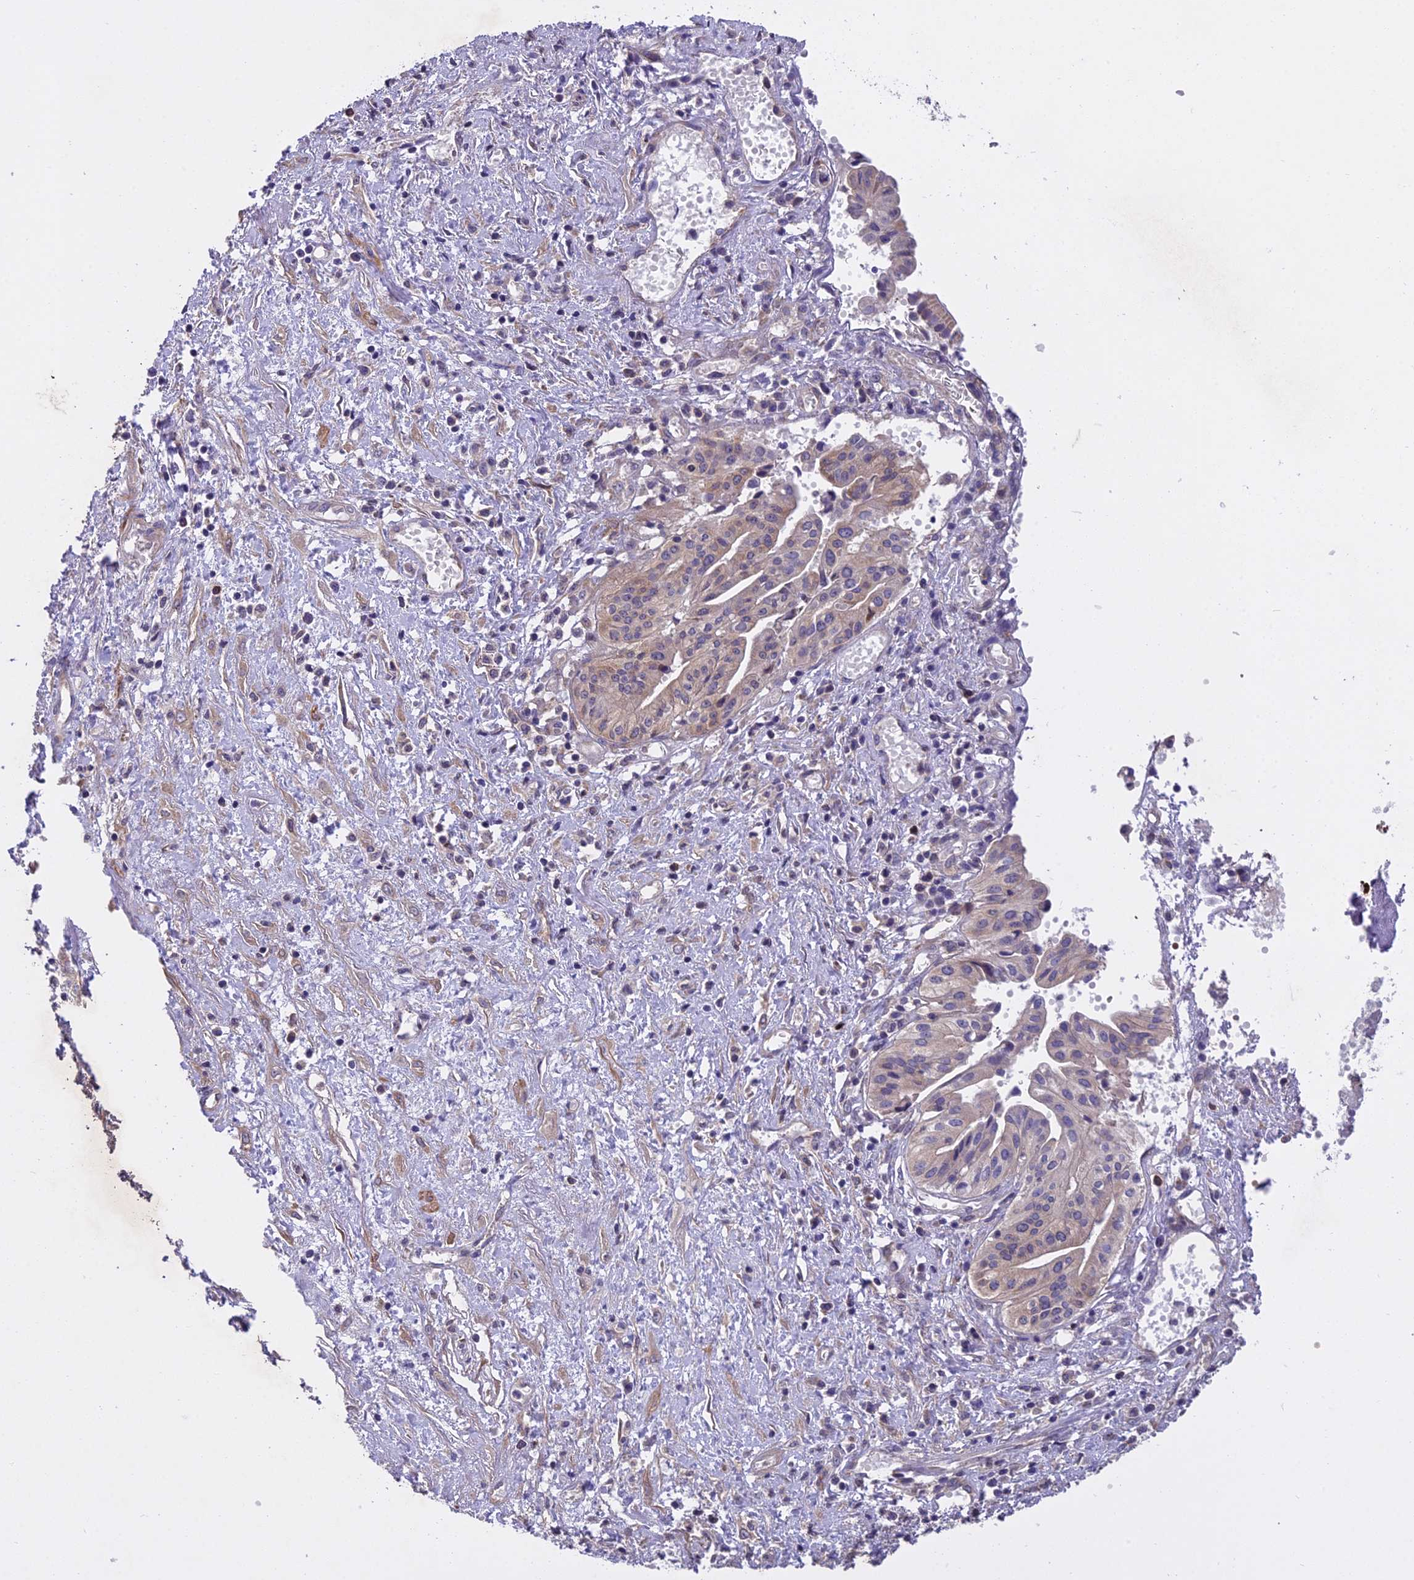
{"staining": {"intensity": "weak", "quantity": "<25%", "location": "cytoplasmic/membranous"}, "tissue": "pancreatic cancer", "cell_type": "Tumor cells", "image_type": "cancer", "snomed": [{"axis": "morphology", "description": "Adenocarcinoma, NOS"}, {"axis": "topography", "description": "Pancreas"}], "caption": "IHC of pancreatic adenocarcinoma reveals no expression in tumor cells.", "gene": "CENPL", "patient": {"sex": "female", "age": 50}}